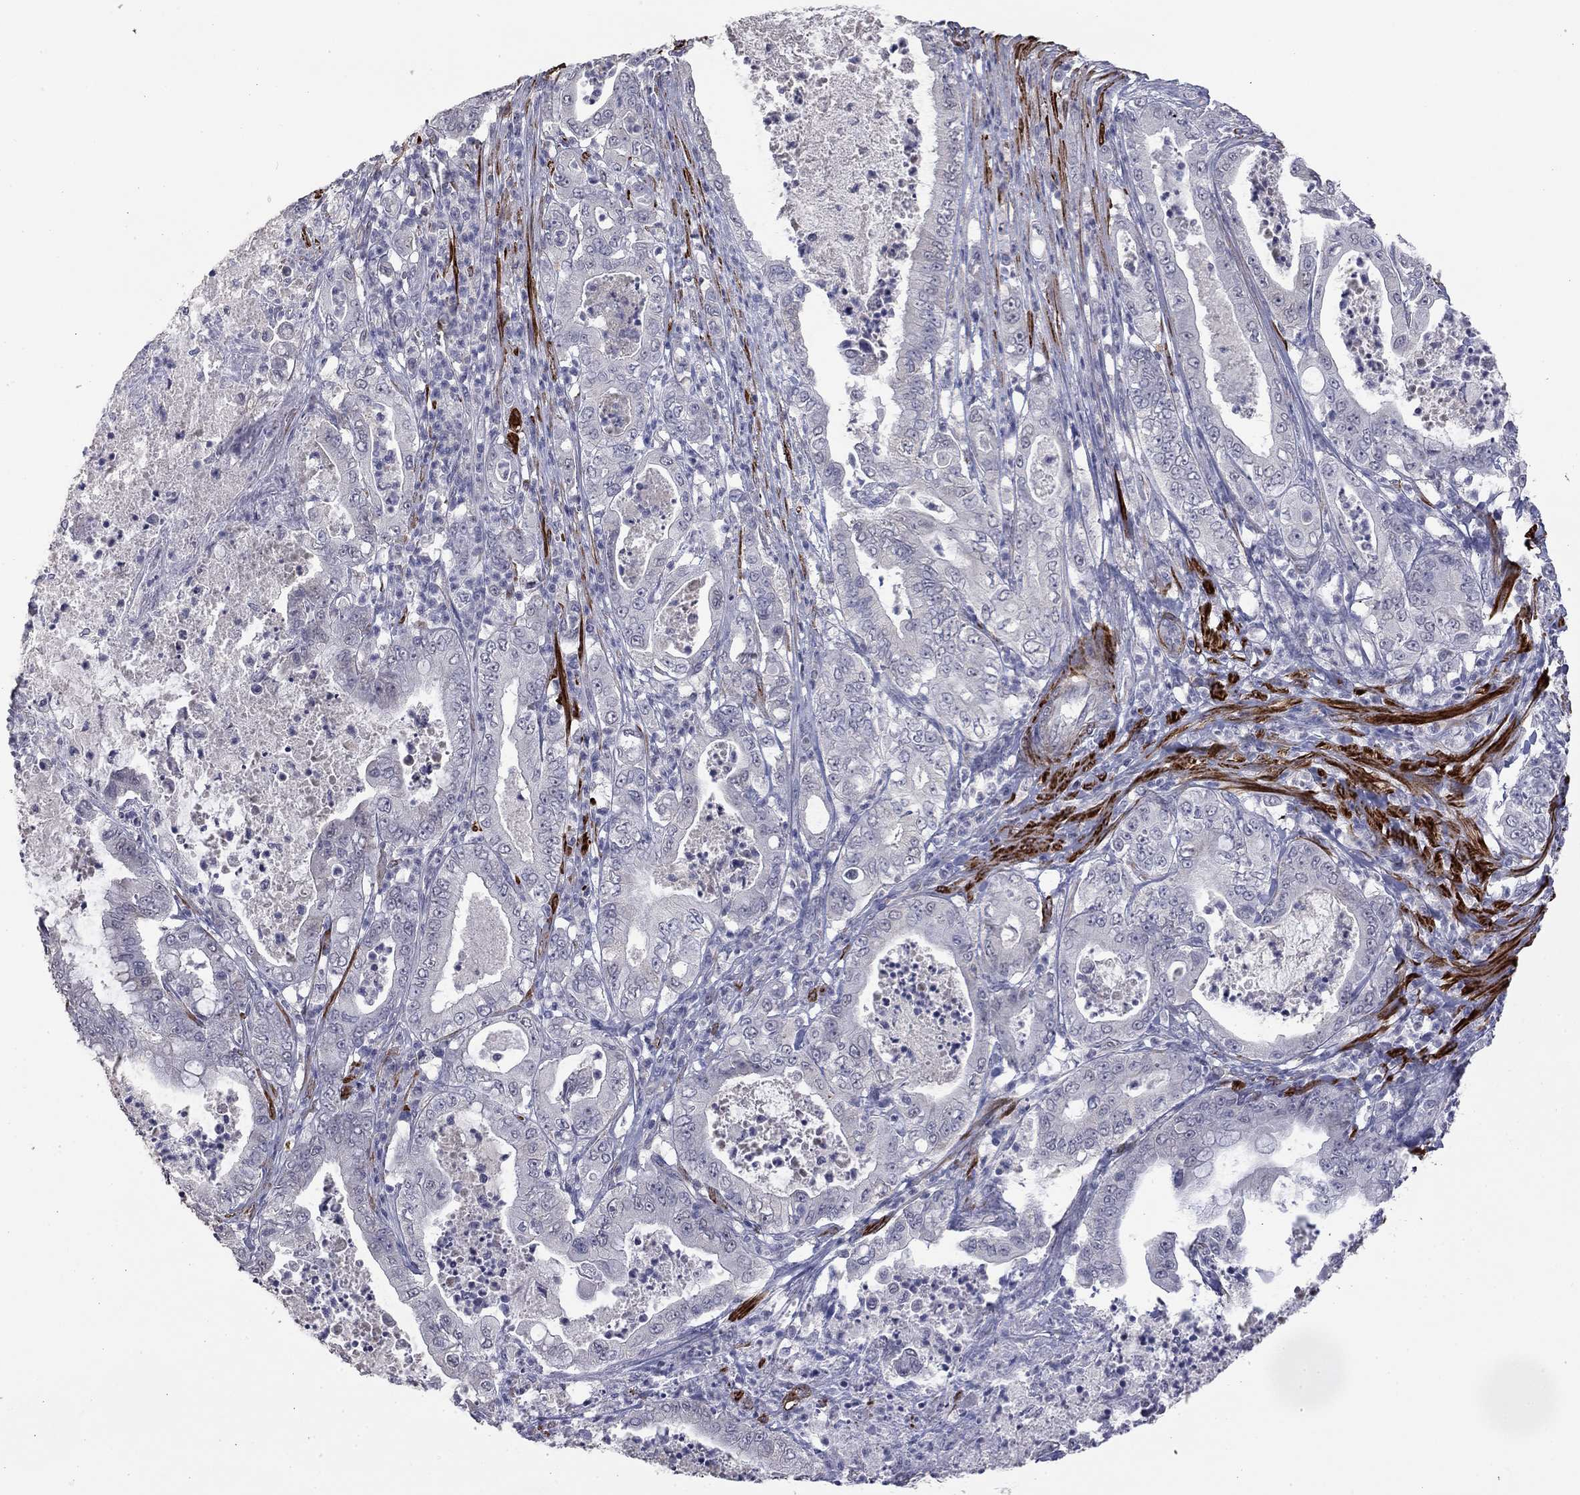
{"staining": {"intensity": "negative", "quantity": "none", "location": "none"}, "tissue": "pancreatic cancer", "cell_type": "Tumor cells", "image_type": "cancer", "snomed": [{"axis": "morphology", "description": "Adenocarcinoma, NOS"}, {"axis": "topography", "description": "Pancreas"}], "caption": "Tumor cells are negative for protein expression in human pancreatic adenocarcinoma.", "gene": "IP6K3", "patient": {"sex": "male", "age": 71}}